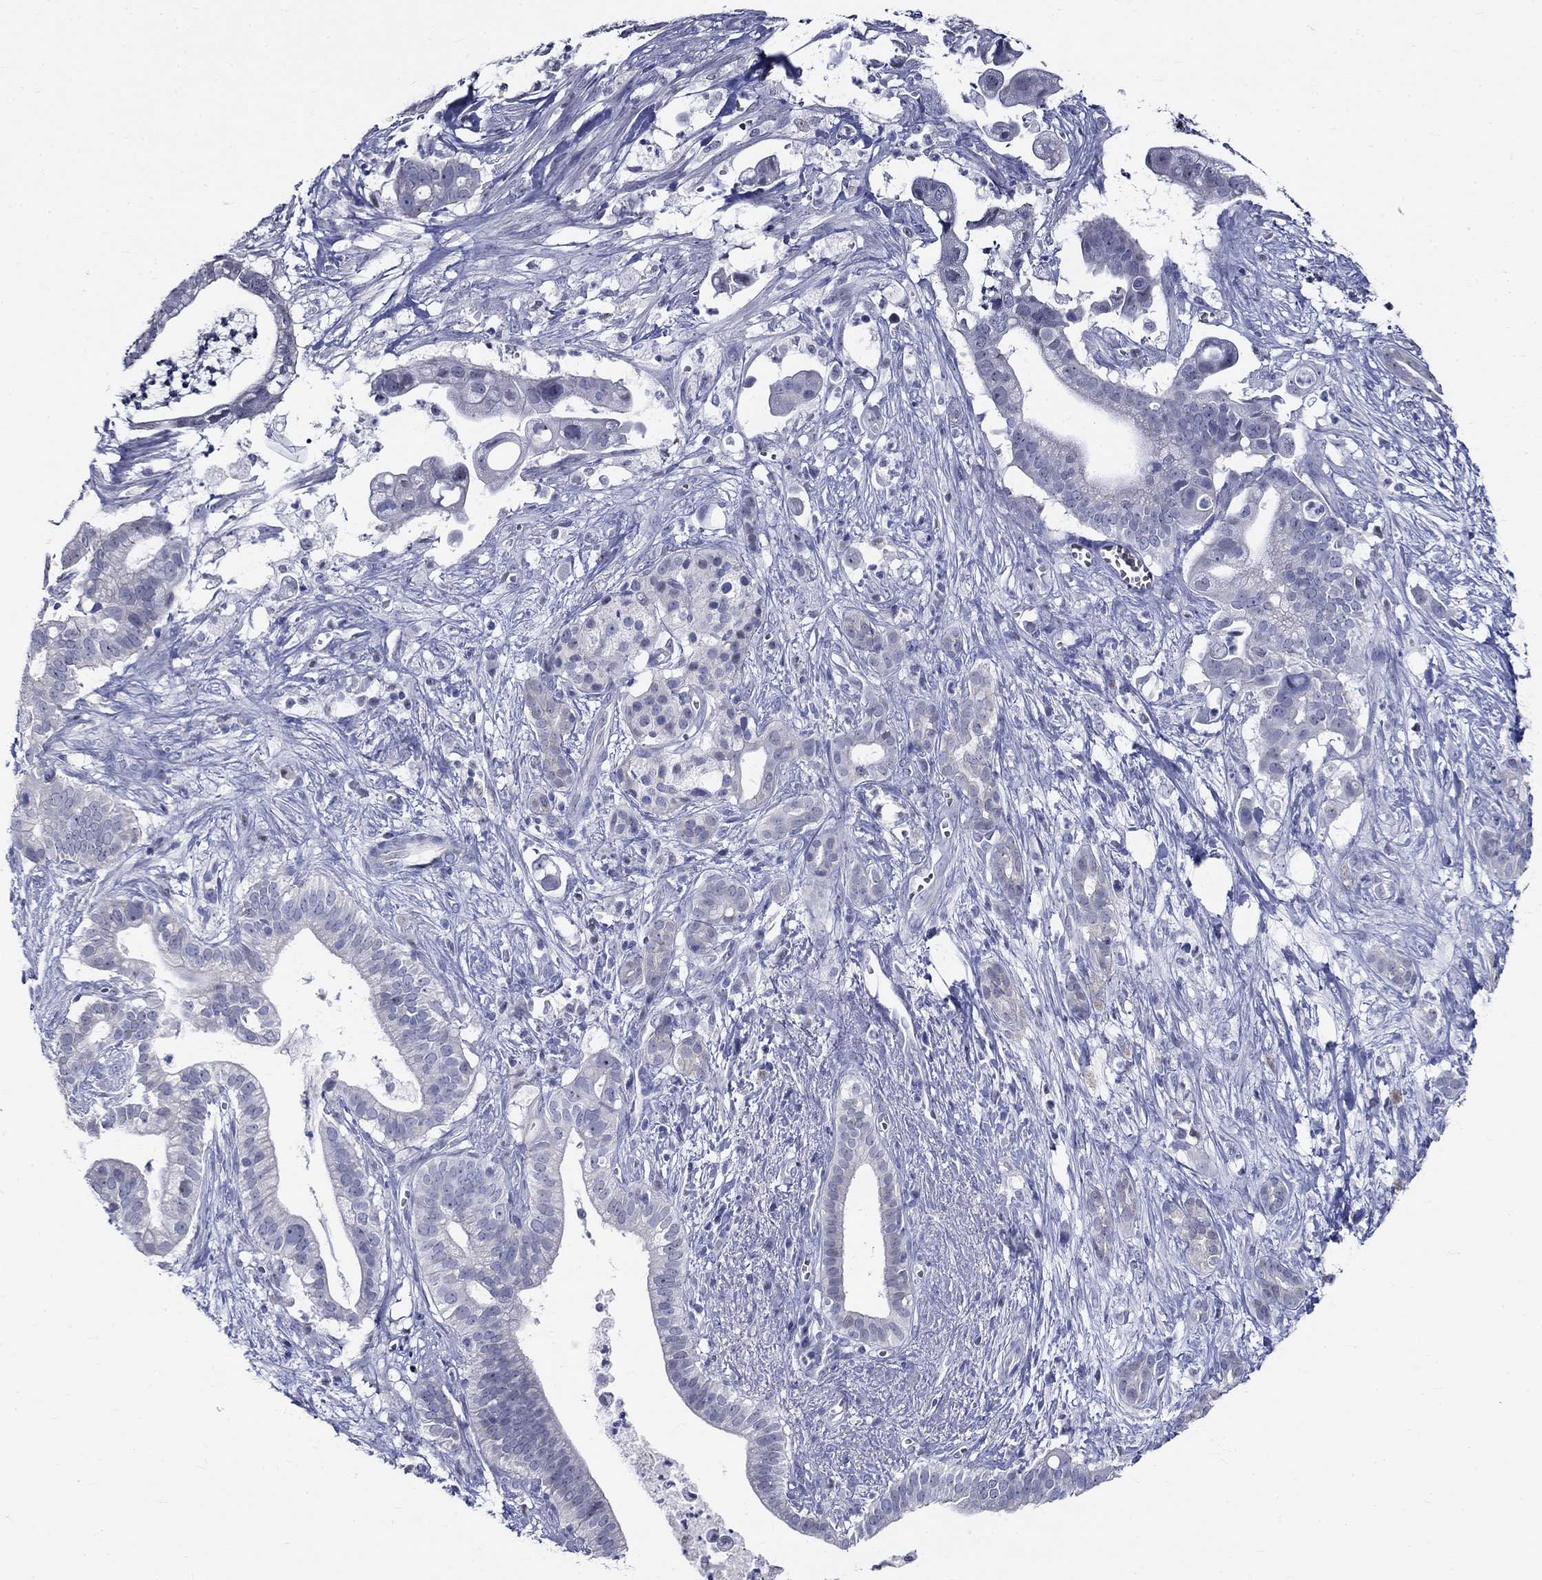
{"staining": {"intensity": "negative", "quantity": "none", "location": "none"}, "tissue": "pancreatic cancer", "cell_type": "Tumor cells", "image_type": "cancer", "snomed": [{"axis": "morphology", "description": "Adenocarcinoma, NOS"}, {"axis": "topography", "description": "Pancreas"}], "caption": "Tumor cells show no significant protein positivity in pancreatic cancer (adenocarcinoma). Nuclei are stained in blue.", "gene": "GUCA1A", "patient": {"sex": "male", "age": 61}}